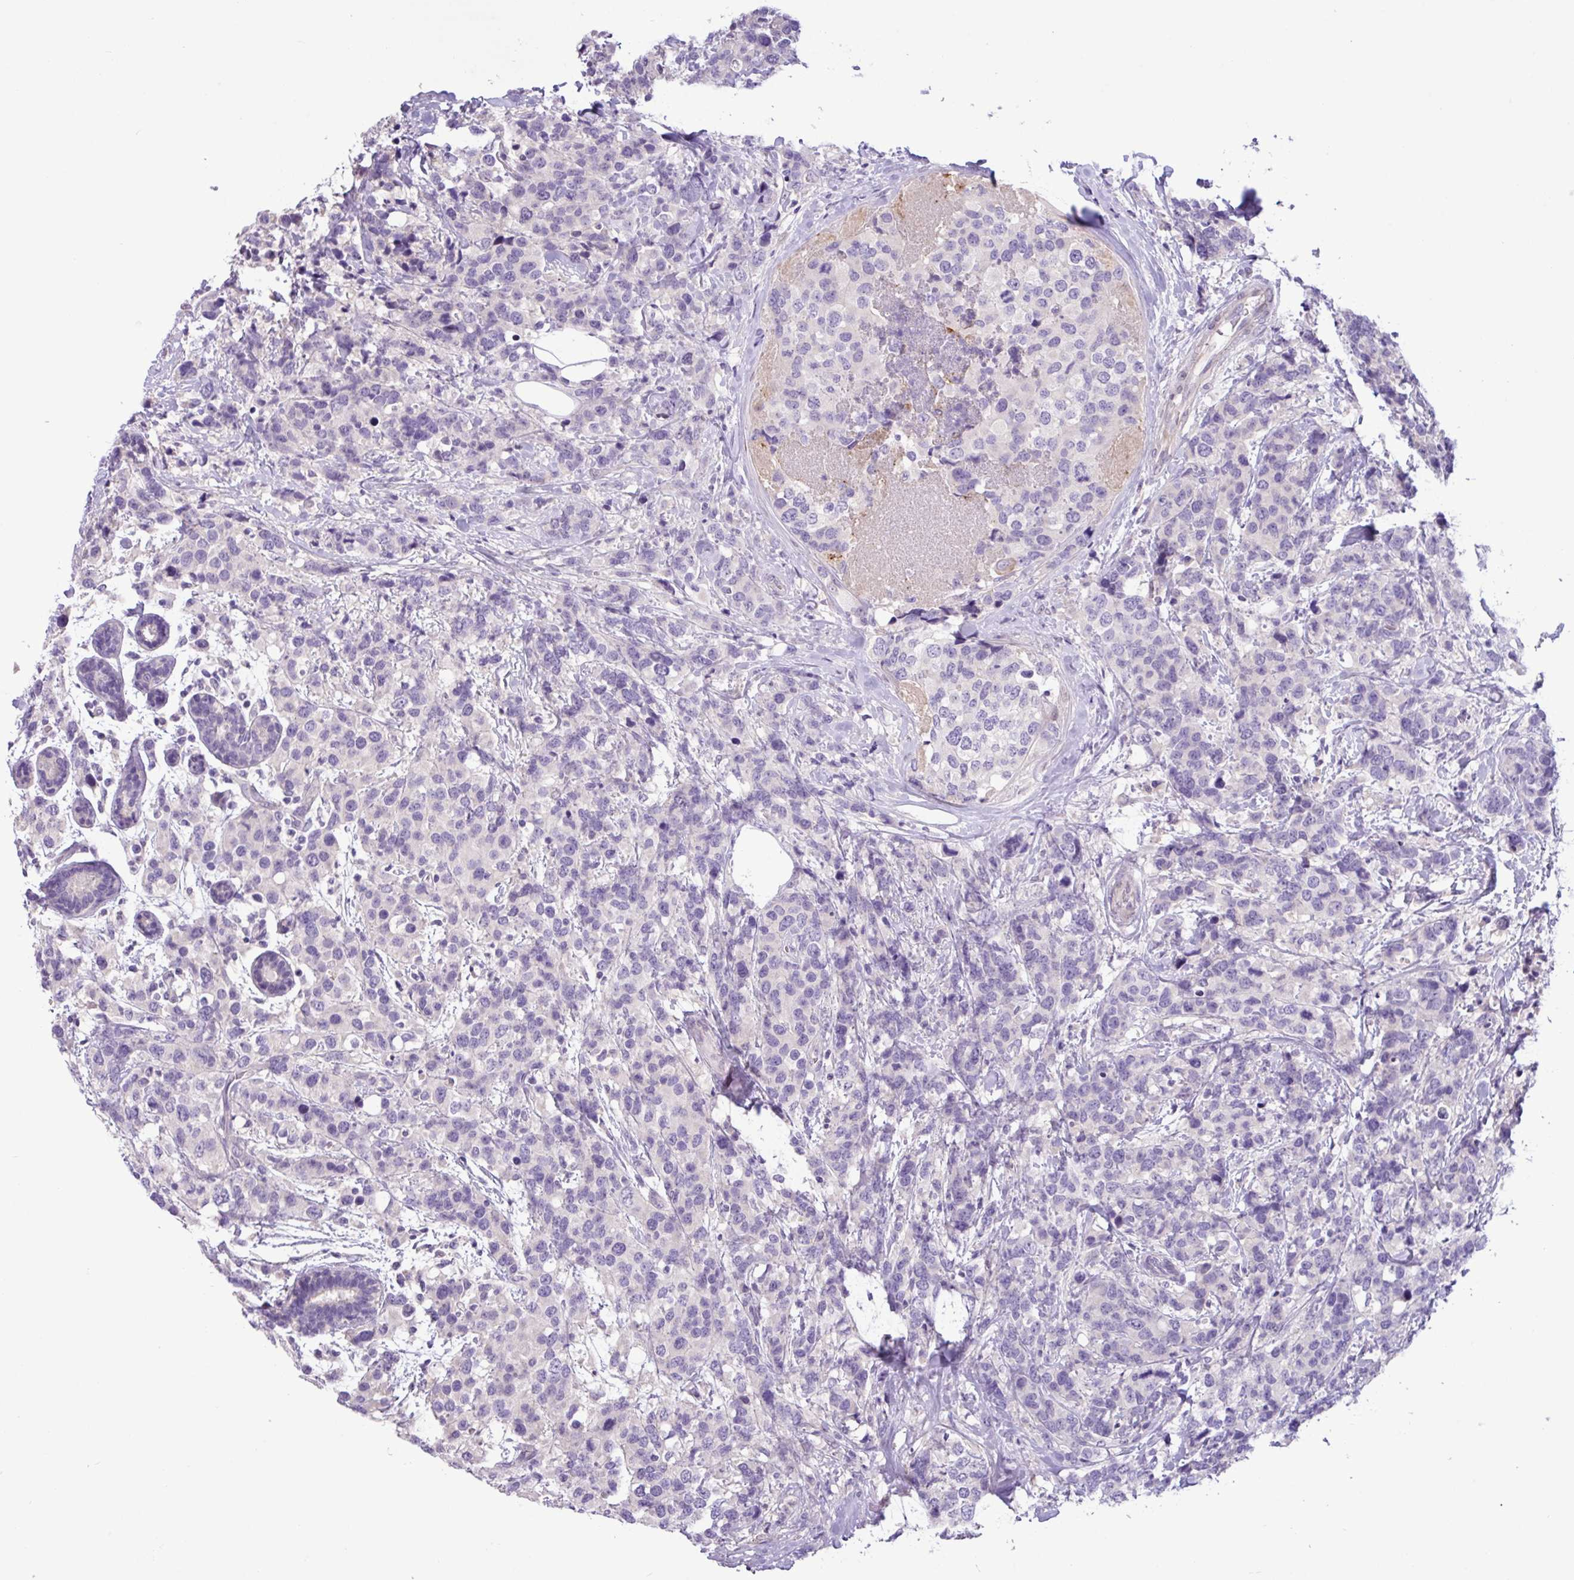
{"staining": {"intensity": "negative", "quantity": "none", "location": "none"}, "tissue": "breast cancer", "cell_type": "Tumor cells", "image_type": "cancer", "snomed": [{"axis": "morphology", "description": "Lobular carcinoma"}, {"axis": "topography", "description": "Breast"}], "caption": "Breast lobular carcinoma was stained to show a protein in brown. There is no significant positivity in tumor cells. The staining was performed using DAB (3,3'-diaminobenzidine) to visualize the protein expression in brown, while the nuclei were stained in blue with hematoxylin (Magnification: 20x).", "gene": "PNLDC1", "patient": {"sex": "female", "age": 59}}